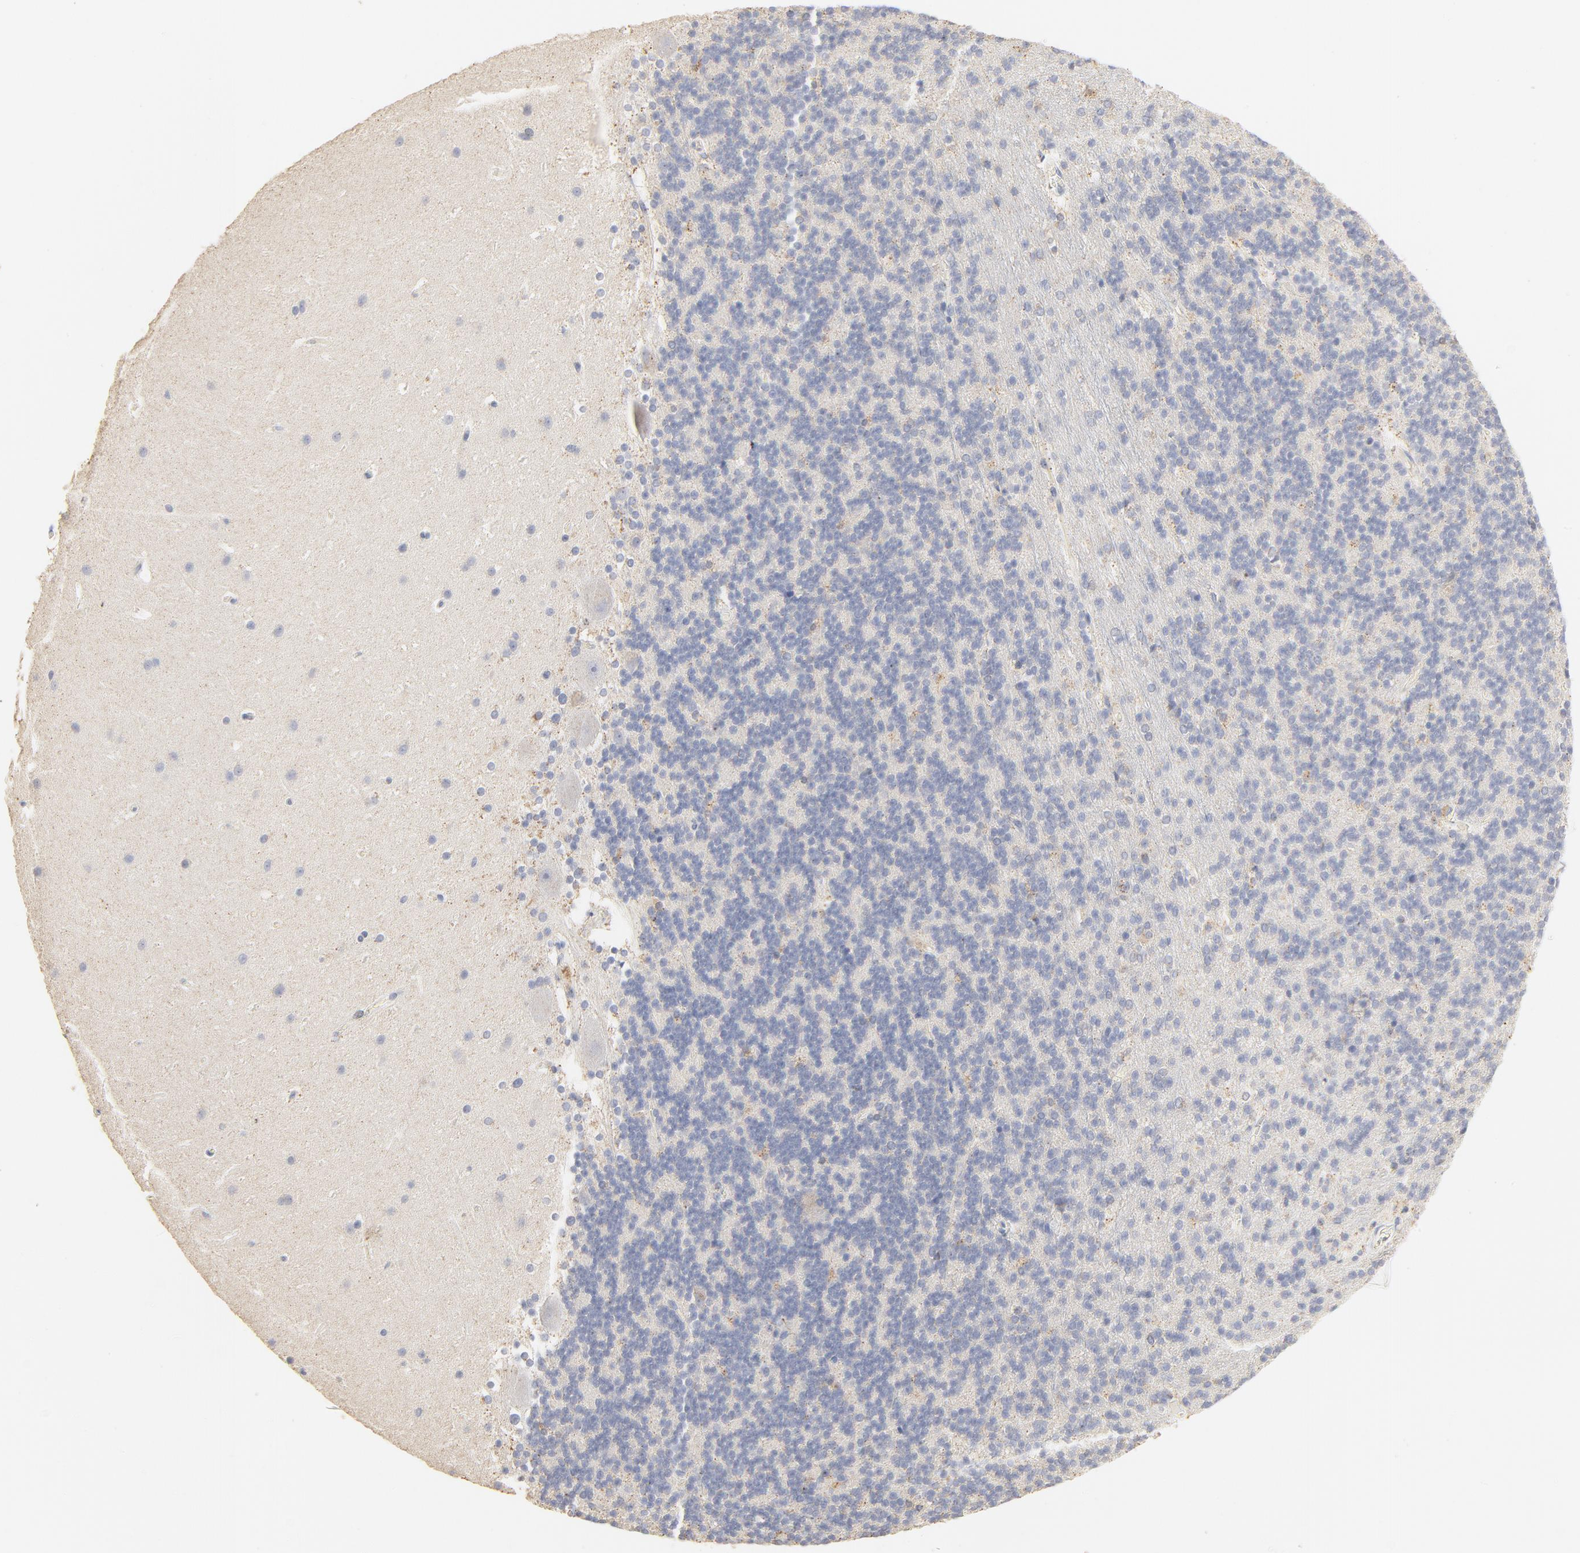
{"staining": {"intensity": "negative", "quantity": "none", "location": "none"}, "tissue": "cerebellum", "cell_type": "Cells in granular layer", "image_type": "normal", "snomed": [{"axis": "morphology", "description": "Normal tissue, NOS"}, {"axis": "topography", "description": "Cerebellum"}], "caption": "DAB (3,3'-diaminobenzidine) immunohistochemical staining of normal human cerebellum displays no significant positivity in cells in granular layer. (Immunohistochemistry, brightfield microscopy, high magnification).", "gene": "FCGBP", "patient": {"sex": "female", "age": 19}}